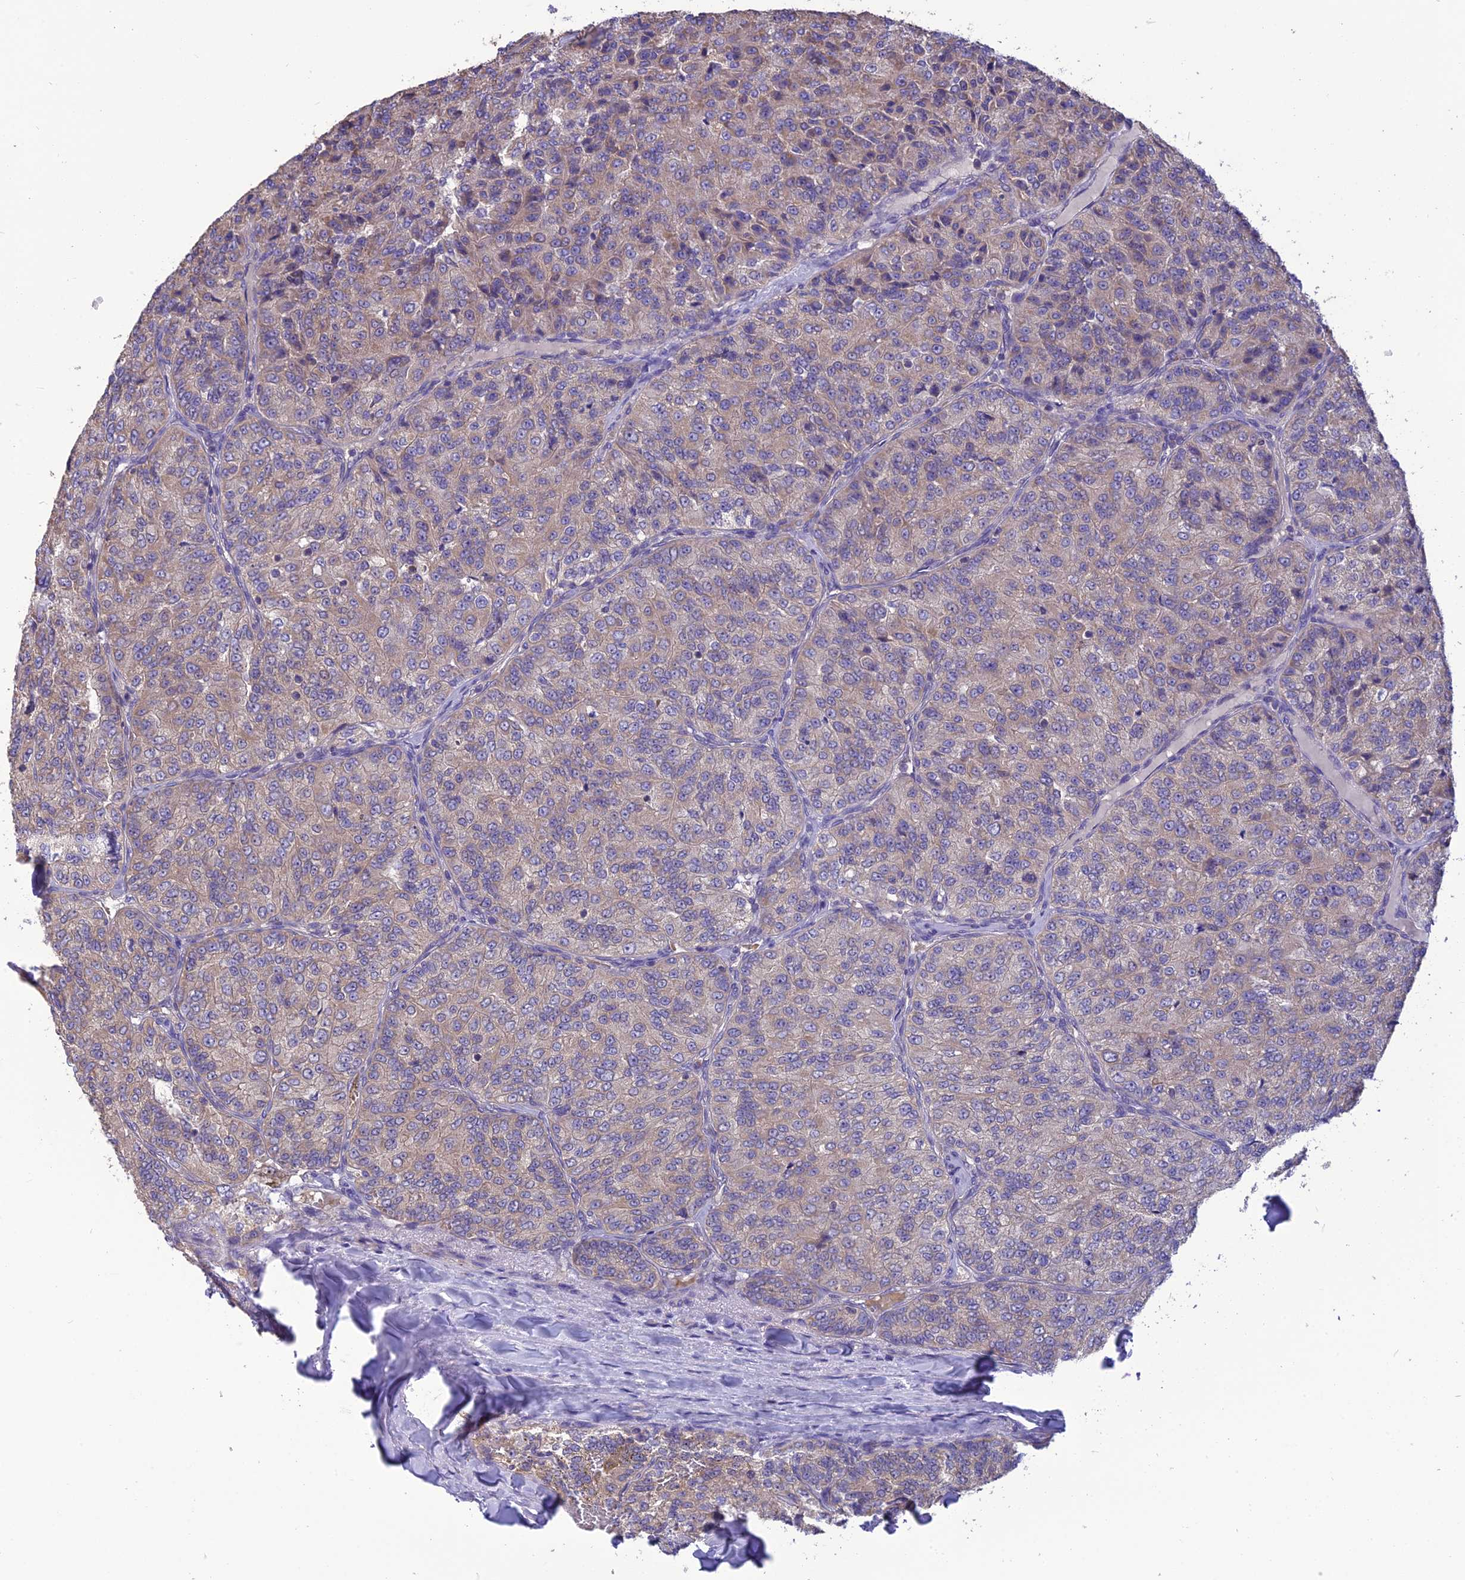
{"staining": {"intensity": "moderate", "quantity": "<25%", "location": "cytoplasmic/membranous"}, "tissue": "renal cancer", "cell_type": "Tumor cells", "image_type": "cancer", "snomed": [{"axis": "morphology", "description": "Adenocarcinoma, NOS"}, {"axis": "topography", "description": "Kidney"}], "caption": "Protein expression analysis of human renal adenocarcinoma reveals moderate cytoplasmic/membranous expression in approximately <25% of tumor cells.", "gene": "PSMF1", "patient": {"sex": "female", "age": 63}}